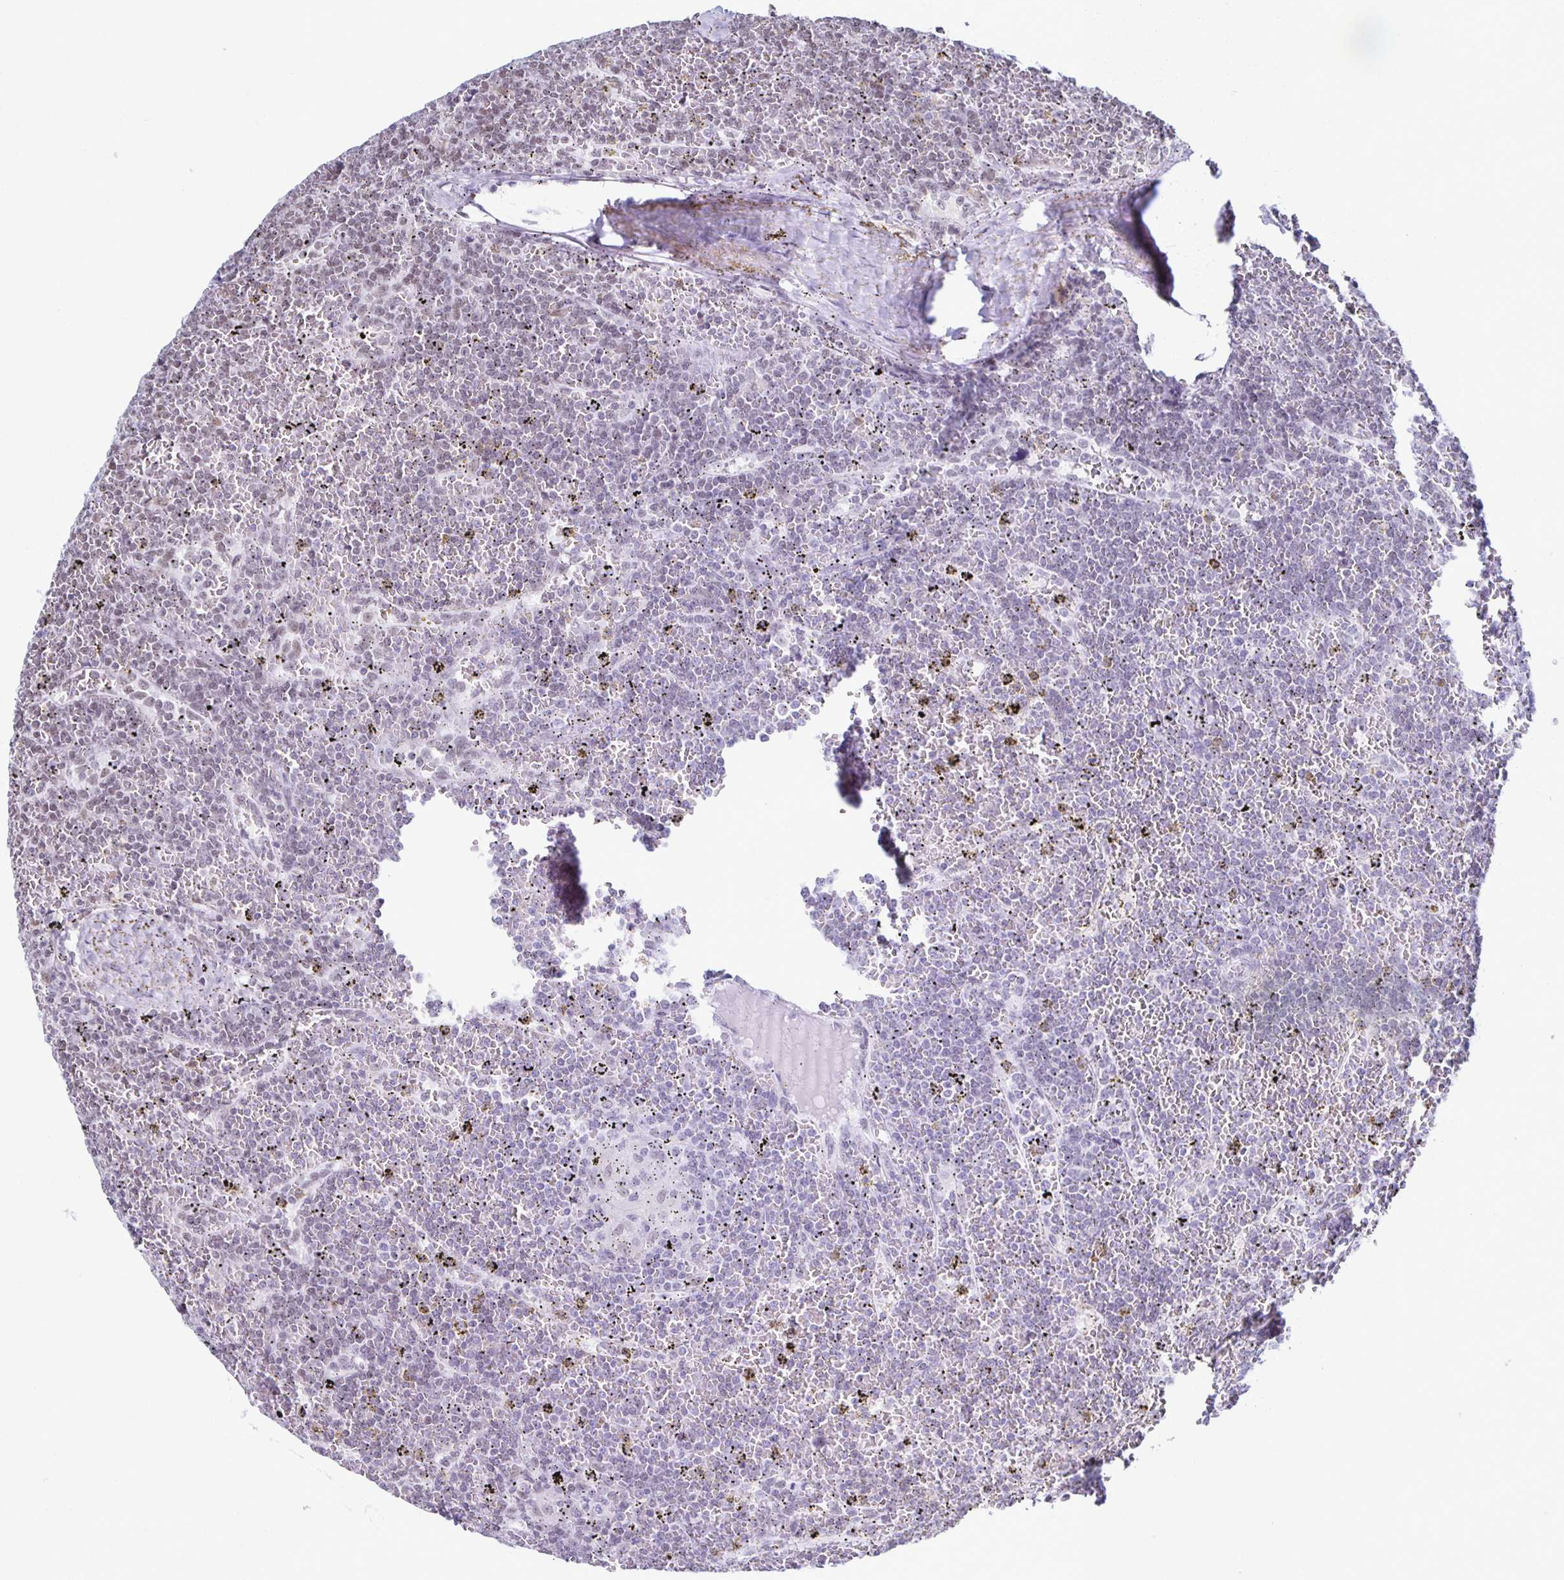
{"staining": {"intensity": "weak", "quantity": "25%-75%", "location": "nuclear"}, "tissue": "lymphoma", "cell_type": "Tumor cells", "image_type": "cancer", "snomed": [{"axis": "morphology", "description": "Malignant lymphoma, non-Hodgkin's type, Low grade"}, {"axis": "topography", "description": "Spleen"}], "caption": "An immunohistochemistry (IHC) histopathology image of tumor tissue is shown. Protein staining in brown highlights weak nuclear positivity in lymphoma within tumor cells.", "gene": "IRF7", "patient": {"sex": "female", "age": 19}}